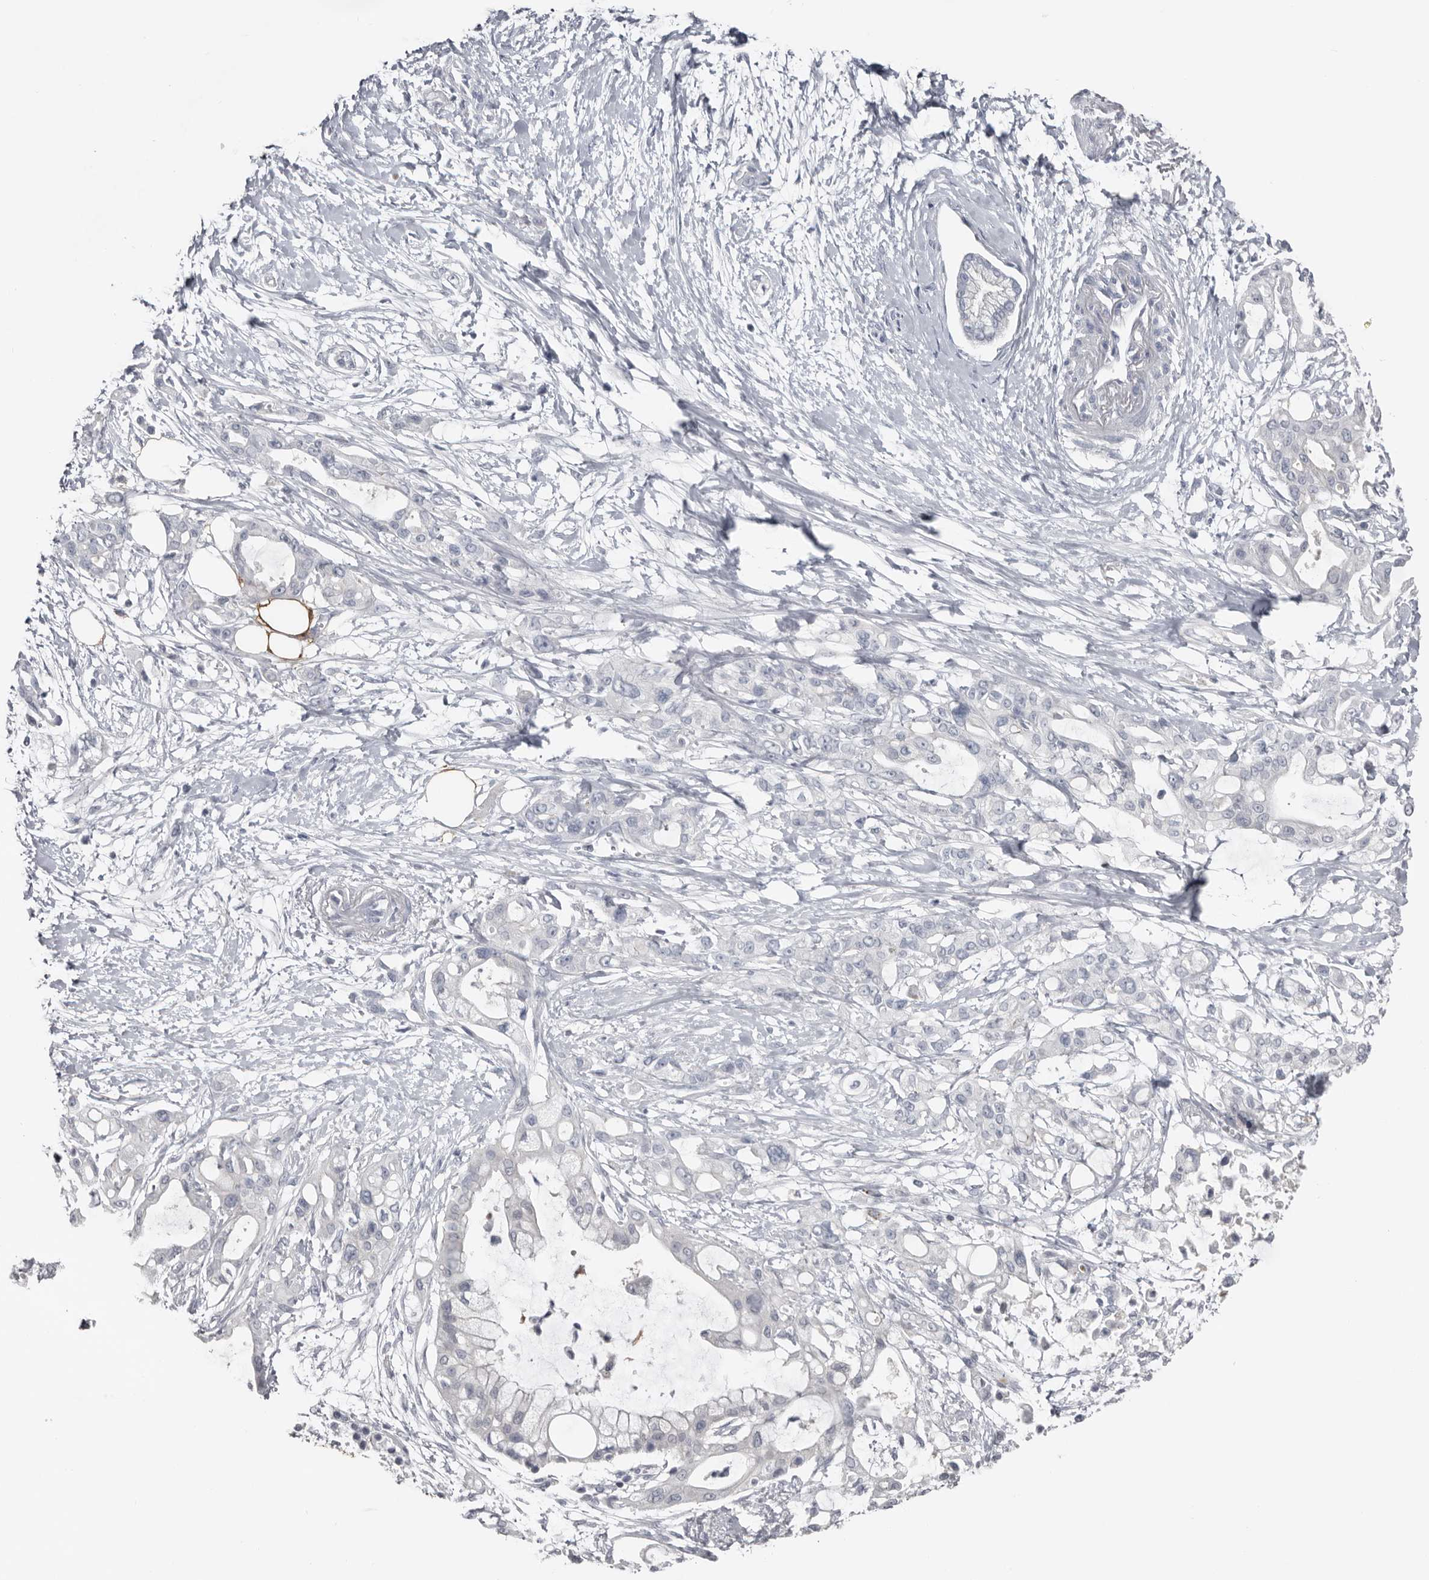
{"staining": {"intensity": "negative", "quantity": "none", "location": "none"}, "tissue": "pancreatic cancer", "cell_type": "Tumor cells", "image_type": "cancer", "snomed": [{"axis": "morphology", "description": "Adenocarcinoma, NOS"}, {"axis": "topography", "description": "Pancreas"}], "caption": "This micrograph is of pancreatic cancer (adenocarcinoma) stained with IHC to label a protein in brown with the nuclei are counter-stained blue. There is no staining in tumor cells.", "gene": "FABP7", "patient": {"sex": "male", "age": 68}}